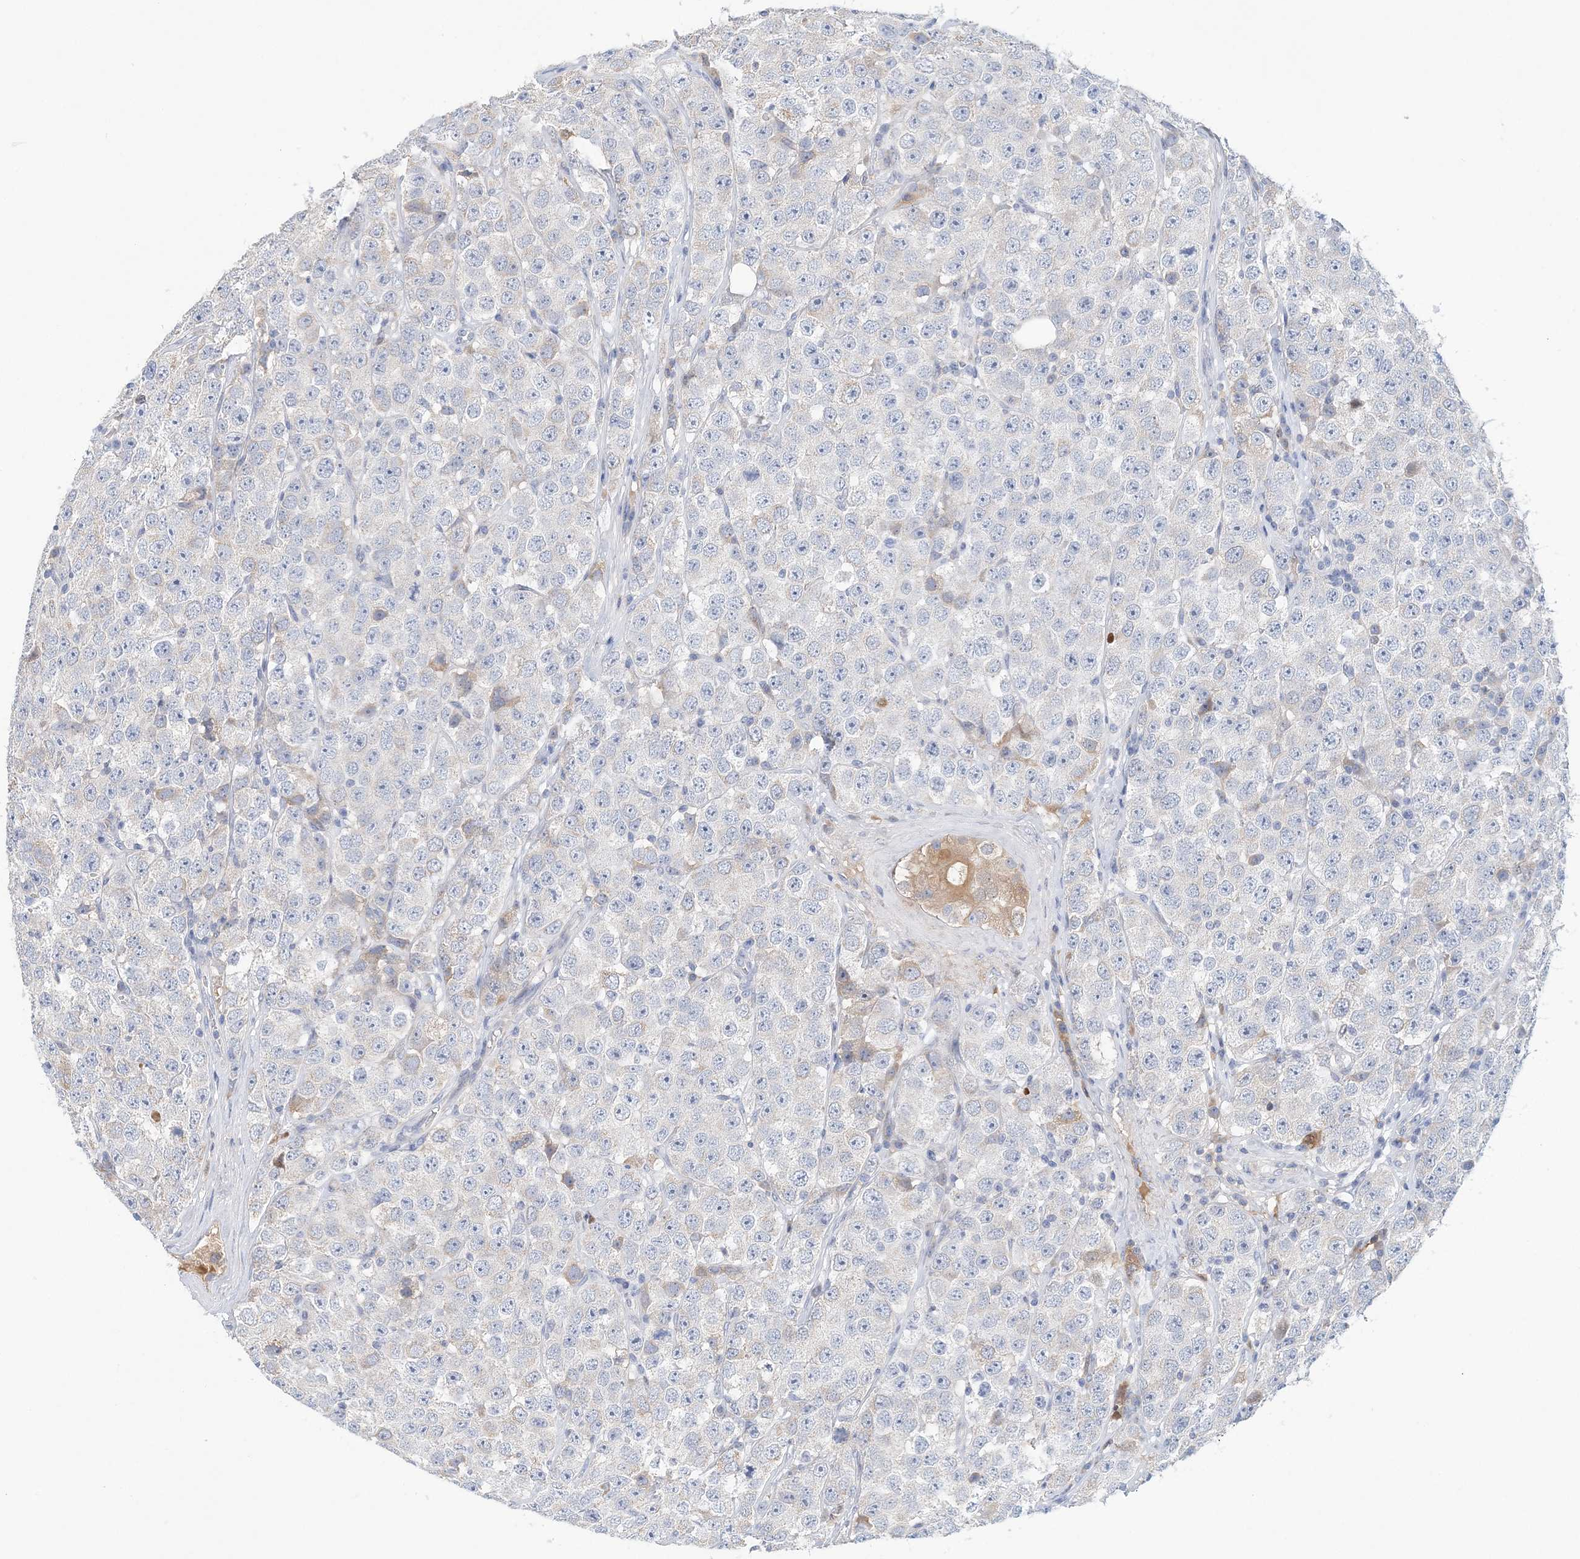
{"staining": {"intensity": "negative", "quantity": "none", "location": "none"}, "tissue": "testis cancer", "cell_type": "Tumor cells", "image_type": "cancer", "snomed": [{"axis": "morphology", "description": "Seminoma, NOS"}, {"axis": "topography", "description": "Testis"}], "caption": "An image of human seminoma (testis) is negative for staining in tumor cells.", "gene": "LRRIQ4", "patient": {"sex": "male", "age": 28}}